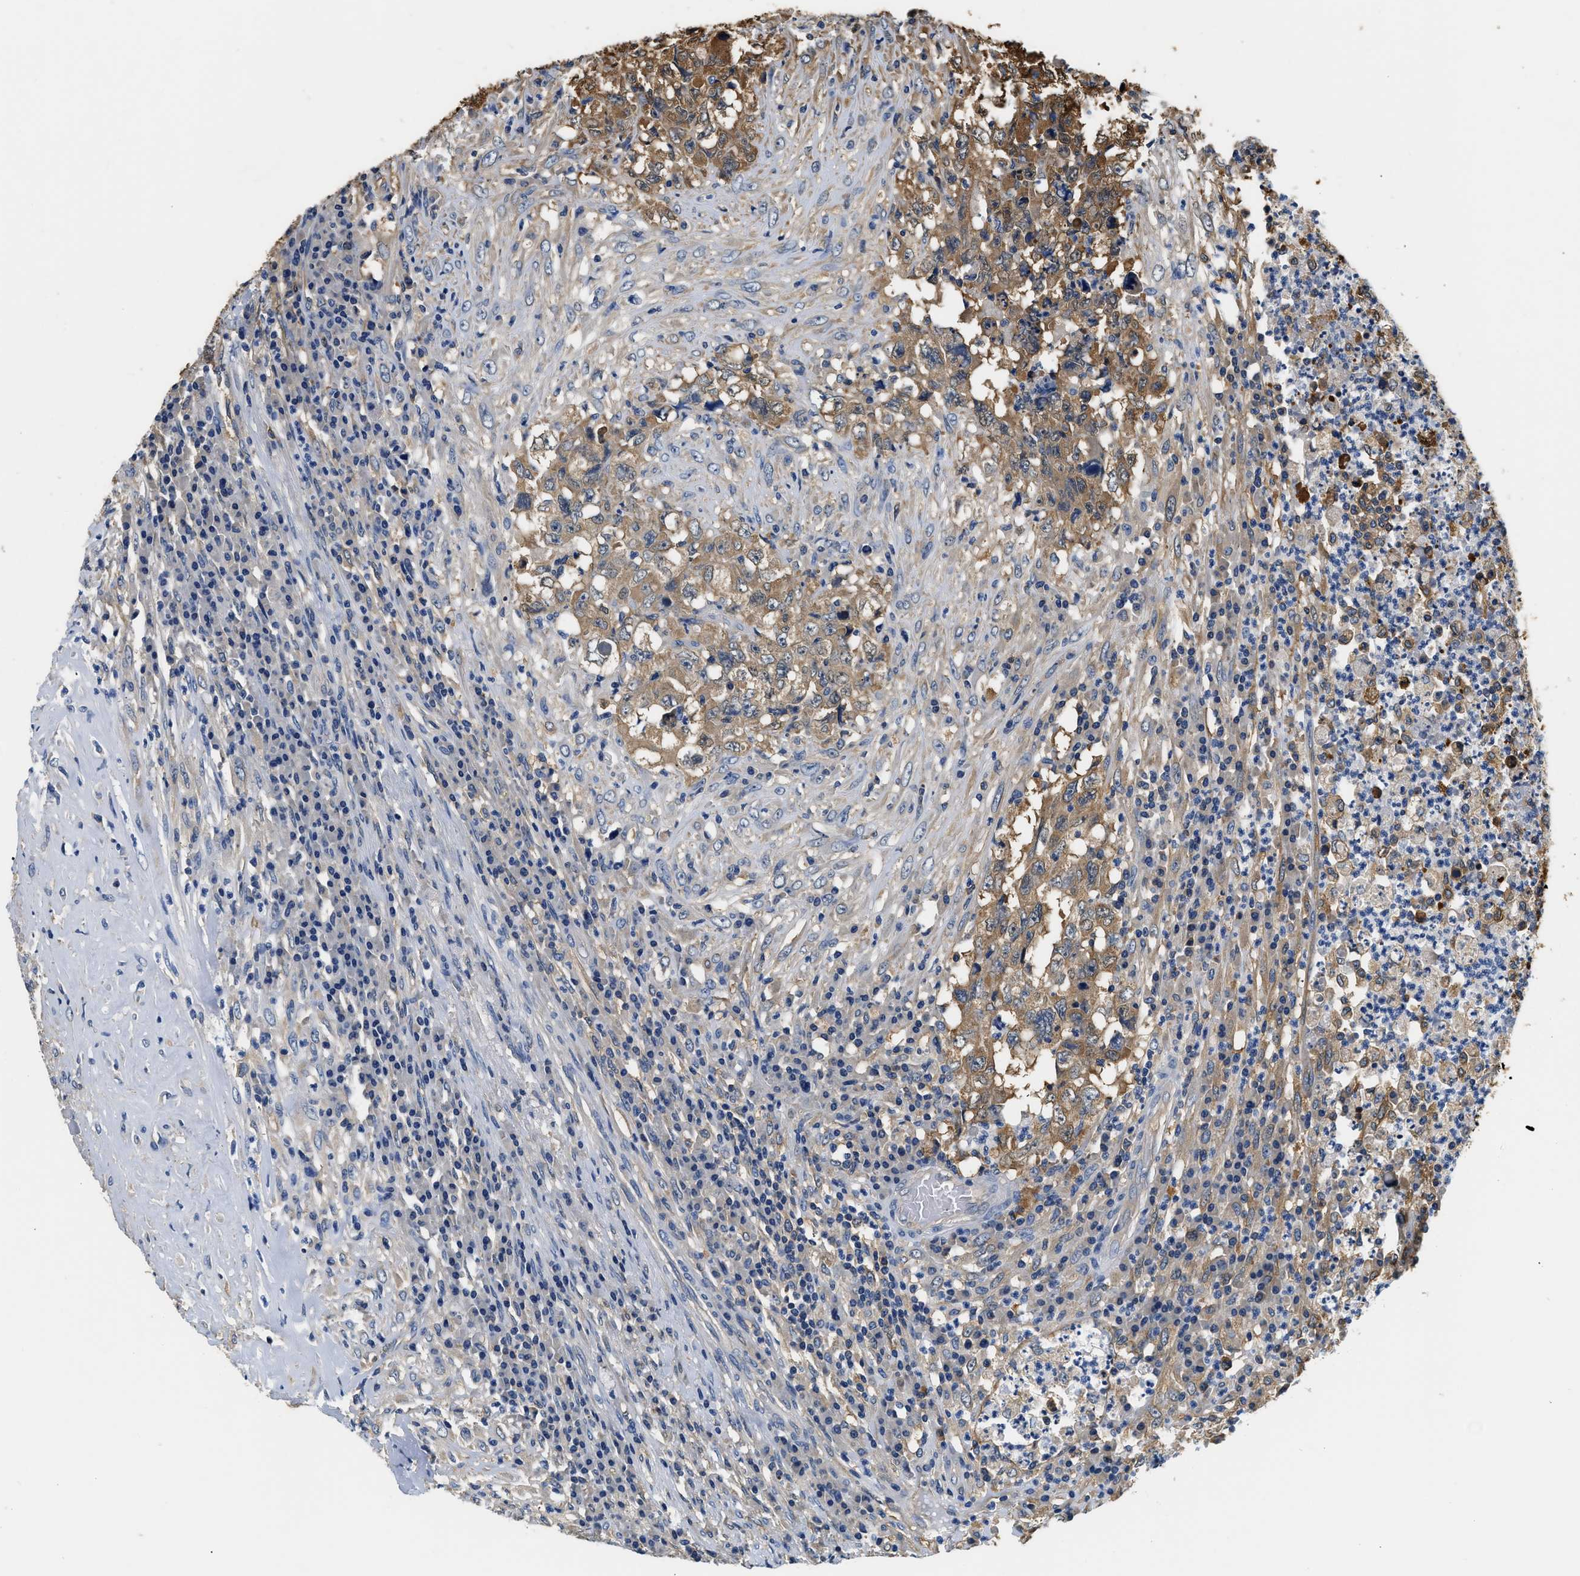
{"staining": {"intensity": "moderate", "quantity": ">75%", "location": "cytoplasmic/membranous"}, "tissue": "testis cancer", "cell_type": "Tumor cells", "image_type": "cancer", "snomed": [{"axis": "morphology", "description": "Necrosis, NOS"}, {"axis": "morphology", "description": "Carcinoma, Embryonal, NOS"}, {"axis": "topography", "description": "Testis"}], "caption": "Immunohistochemistry of human embryonal carcinoma (testis) displays medium levels of moderate cytoplasmic/membranous positivity in approximately >75% of tumor cells.", "gene": "PPP2R1B", "patient": {"sex": "male", "age": 19}}